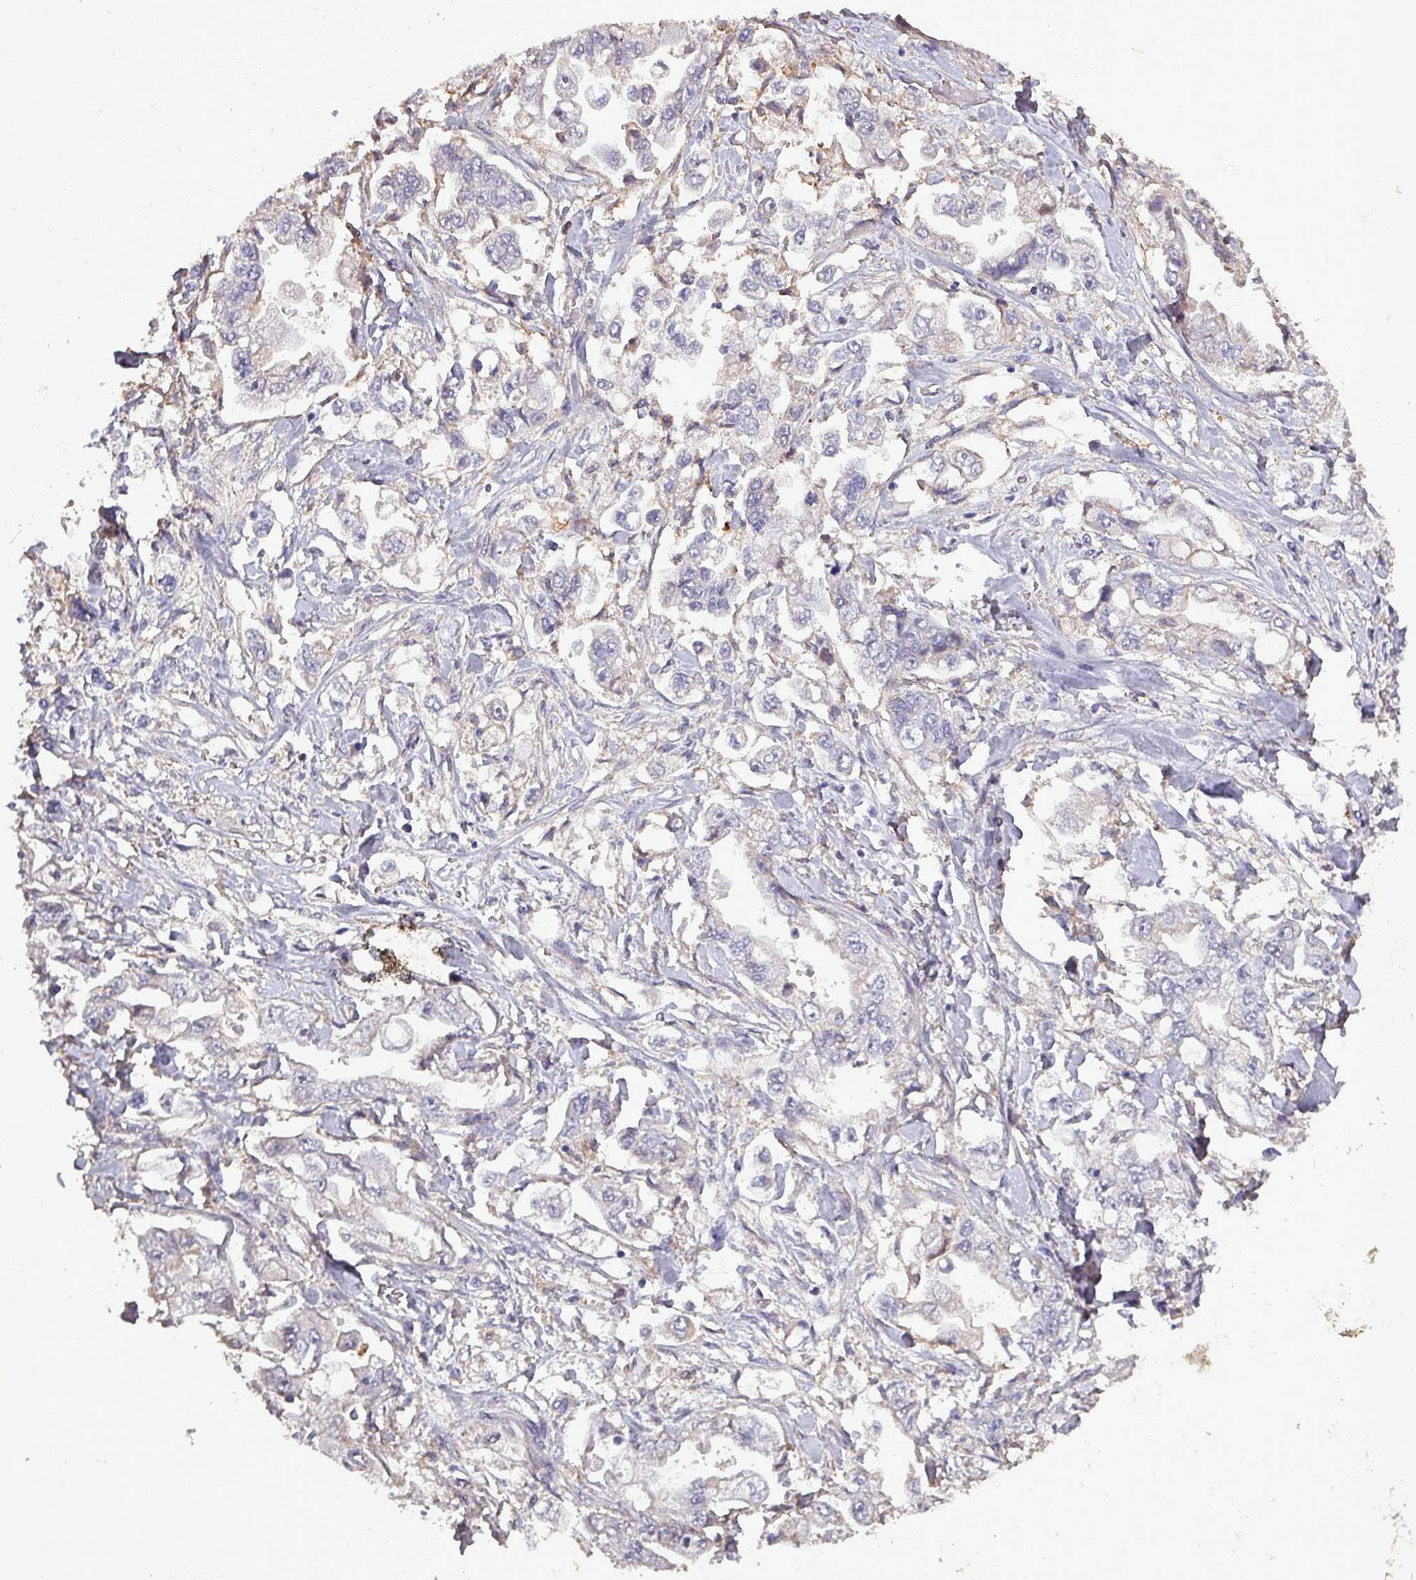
{"staining": {"intensity": "negative", "quantity": "none", "location": "none"}, "tissue": "stomach cancer", "cell_type": "Tumor cells", "image_type": "cancer", "snomed": [{"axis": "morphology", "description": "Adenocarcinoma, NOS"}, {"axis": "topography", "description": "Stomach"}], "caption": "IHC of human stomach cancer shows no expression in tumor cells.", "gene": "HTRA4", "patient": {"sex": "male", "age": 62}}